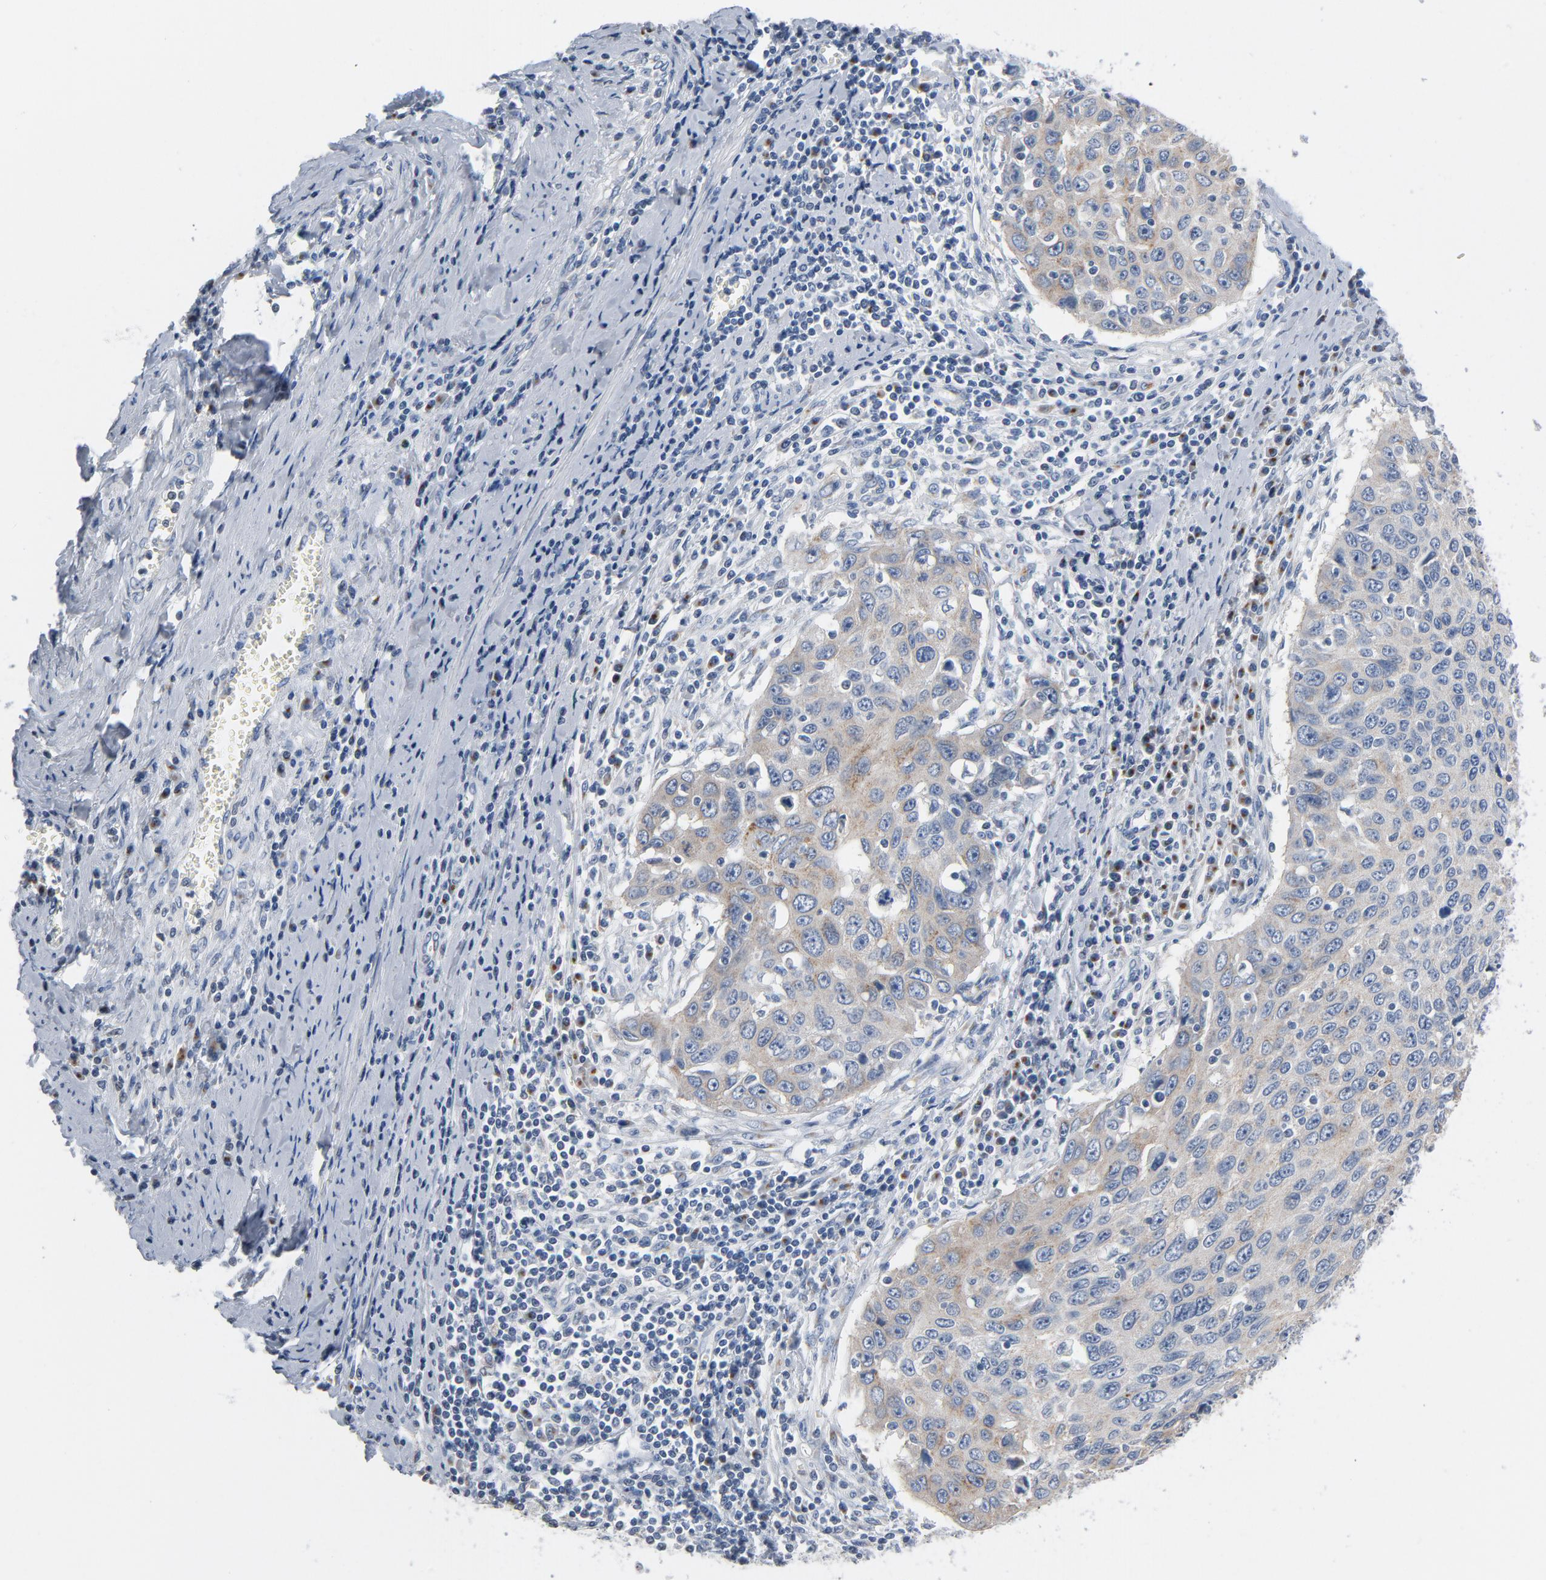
{"staining": {"intensity": "moderate", "quantity": "25%-75%", "location": "cytoplasmic/membranous"}, "tissue": "cervical cancer", "cell_type": "Tumor cells", "image_type": "cancer", "snomed": [{"axis": "morphology", "description": "Squamous cell carcinoma, NOS"}, {"axis": "topography", "description": "Cervix"}], "caption": "Approximately 25%-75% of tumor cells in human cervical cancer show moderate cytoplasmic/membranous protein staining as visualized by brown immunohistochemical staining.", "gene": "YIPF6", "patient": {"sex": "female", "age": 53}}